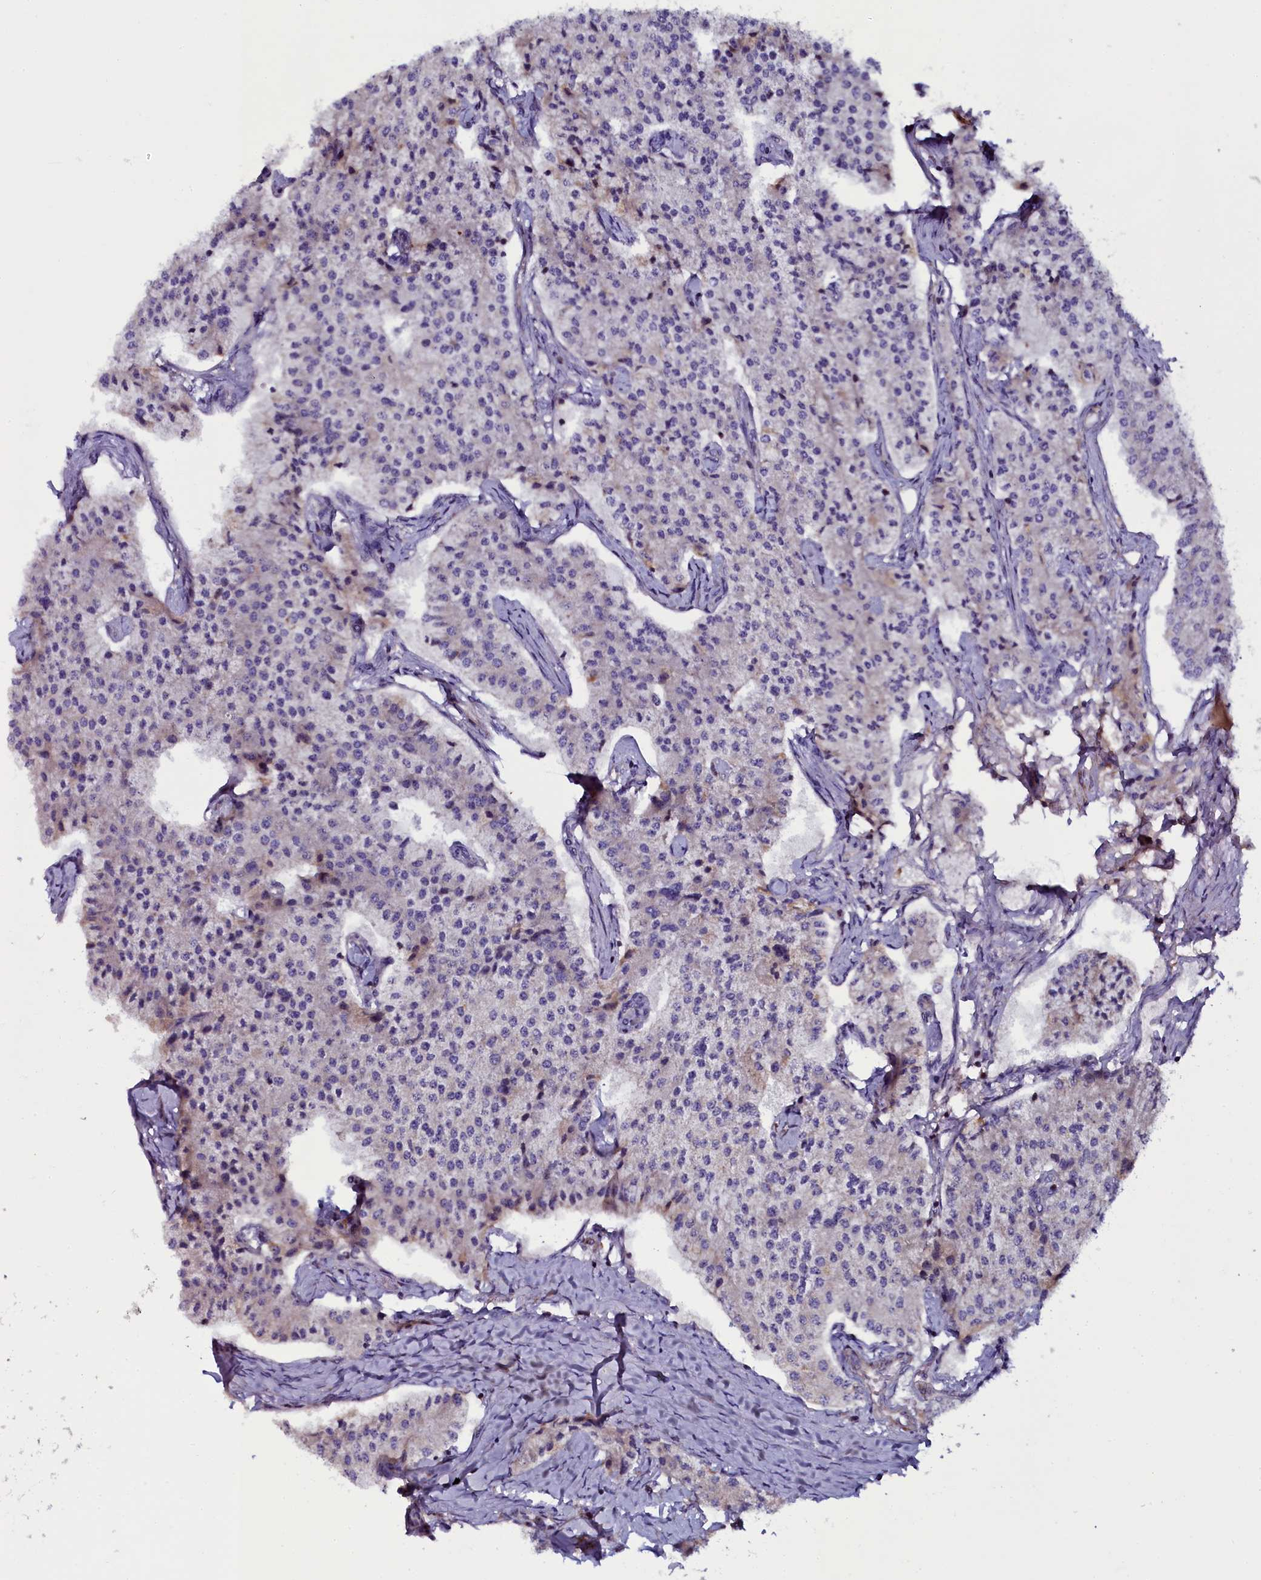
{"staining": {"intensity": "negative", "quantity": "none", "location": "none"}, "tissue": "carcinoid", "cell_type": "Tumor cells", "image_type": "cancer", "snomed": [{"axis": "morphology", "description": "Carcinoid, malignant, NOS"}, {"axis": "topography", "description": "Colon"}], "caption": "The photomicrograph shows no staining of tumor cells in carcinoid.", "gene": "NAA80", "patient": {"sex": "female", "age": 52}}